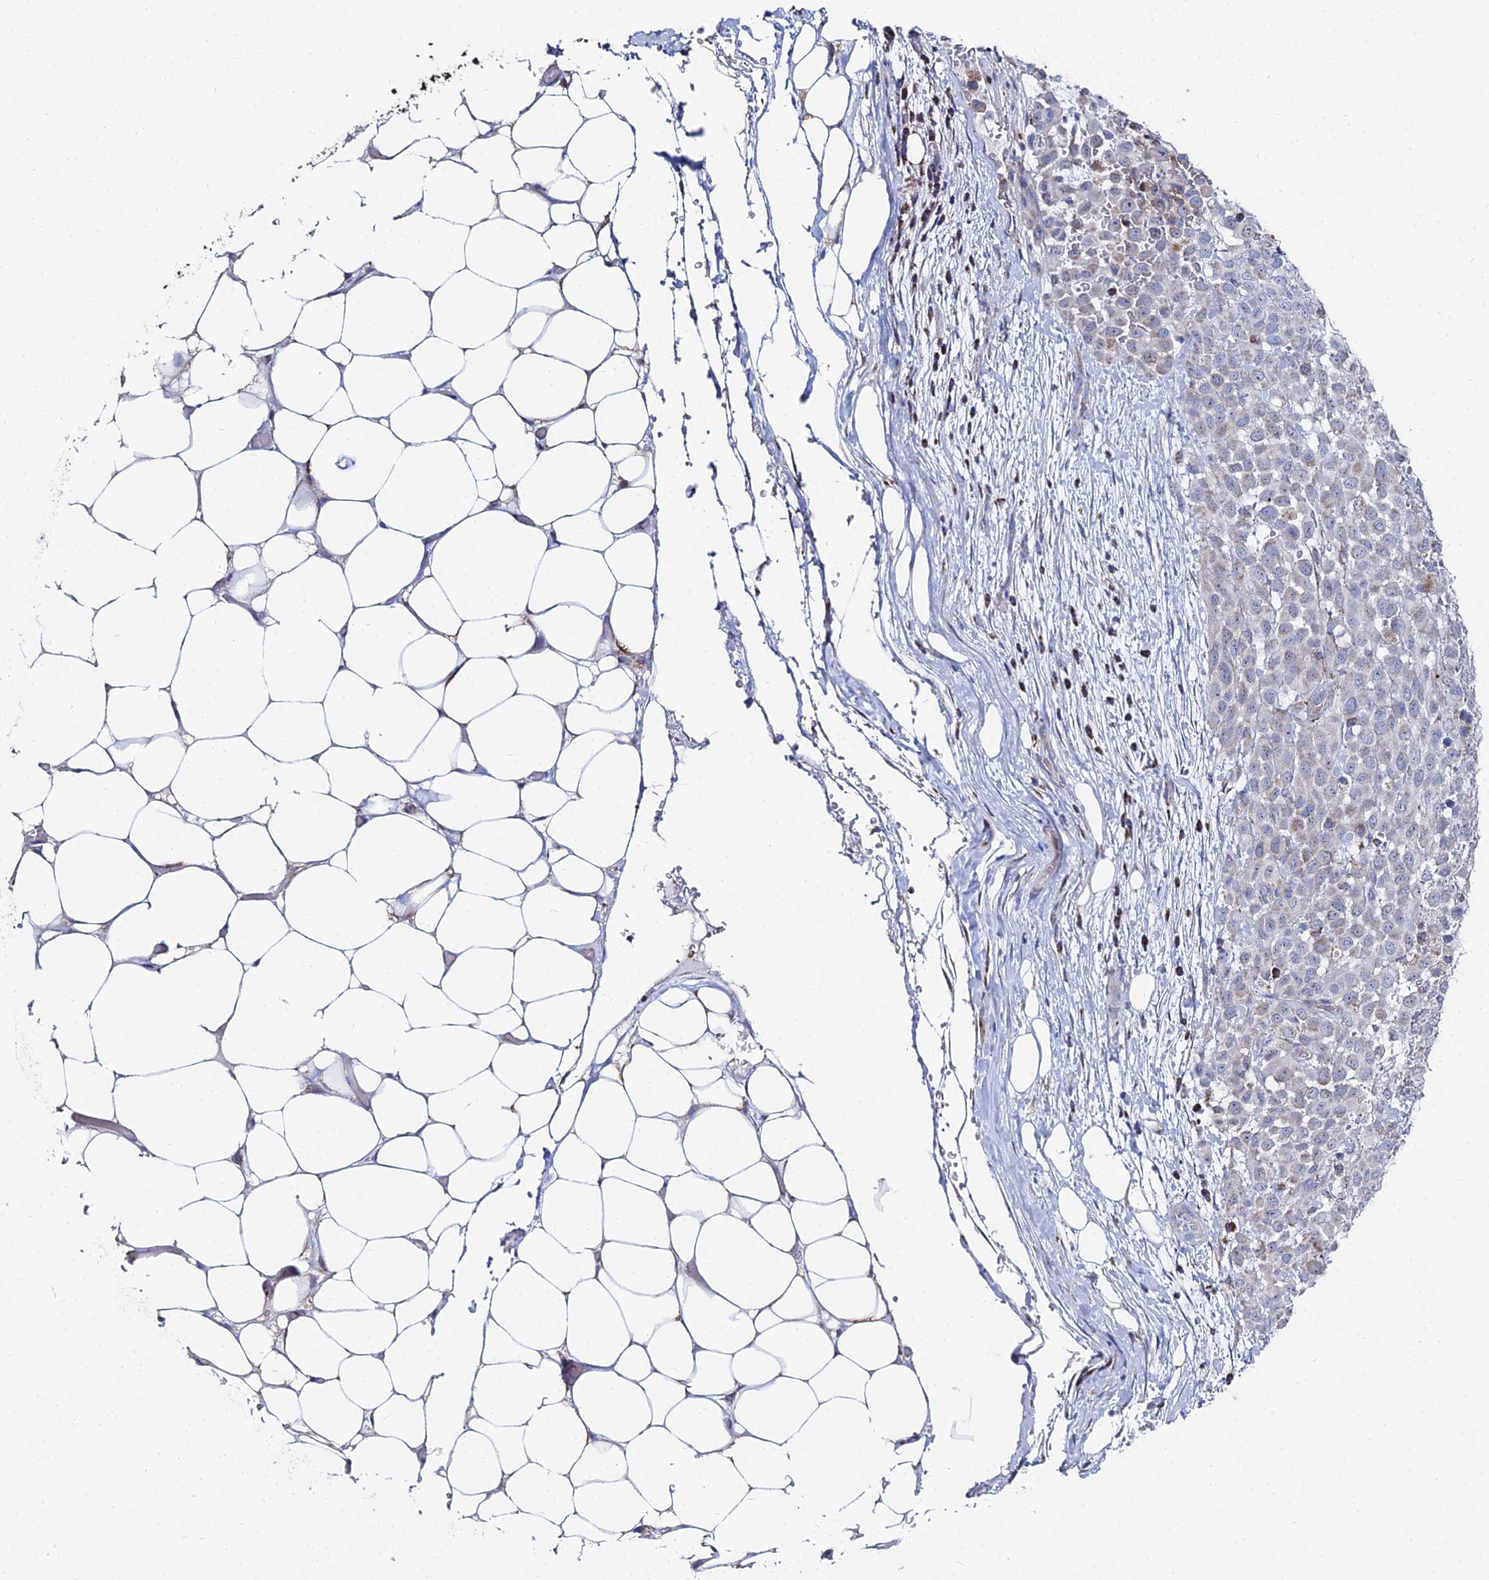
{"staining": {"intensity": "negative", "quantity": "none", "location": "none"}, "tissue": "melanoma", "cell_type": "Tumor cells", "image_type": "cancer", "snomed": [{"axis": "morphology", "description": "Malignant melanoma, Metastatic site"}, {"axis": "topography", "description": "Skin"}], "caption": "DAB immunohistochemical staining of human melanoma displays no significant positivity in tumor cells.", "gene": "MPC1", "patient": {"sex": "female", "age": 81}}